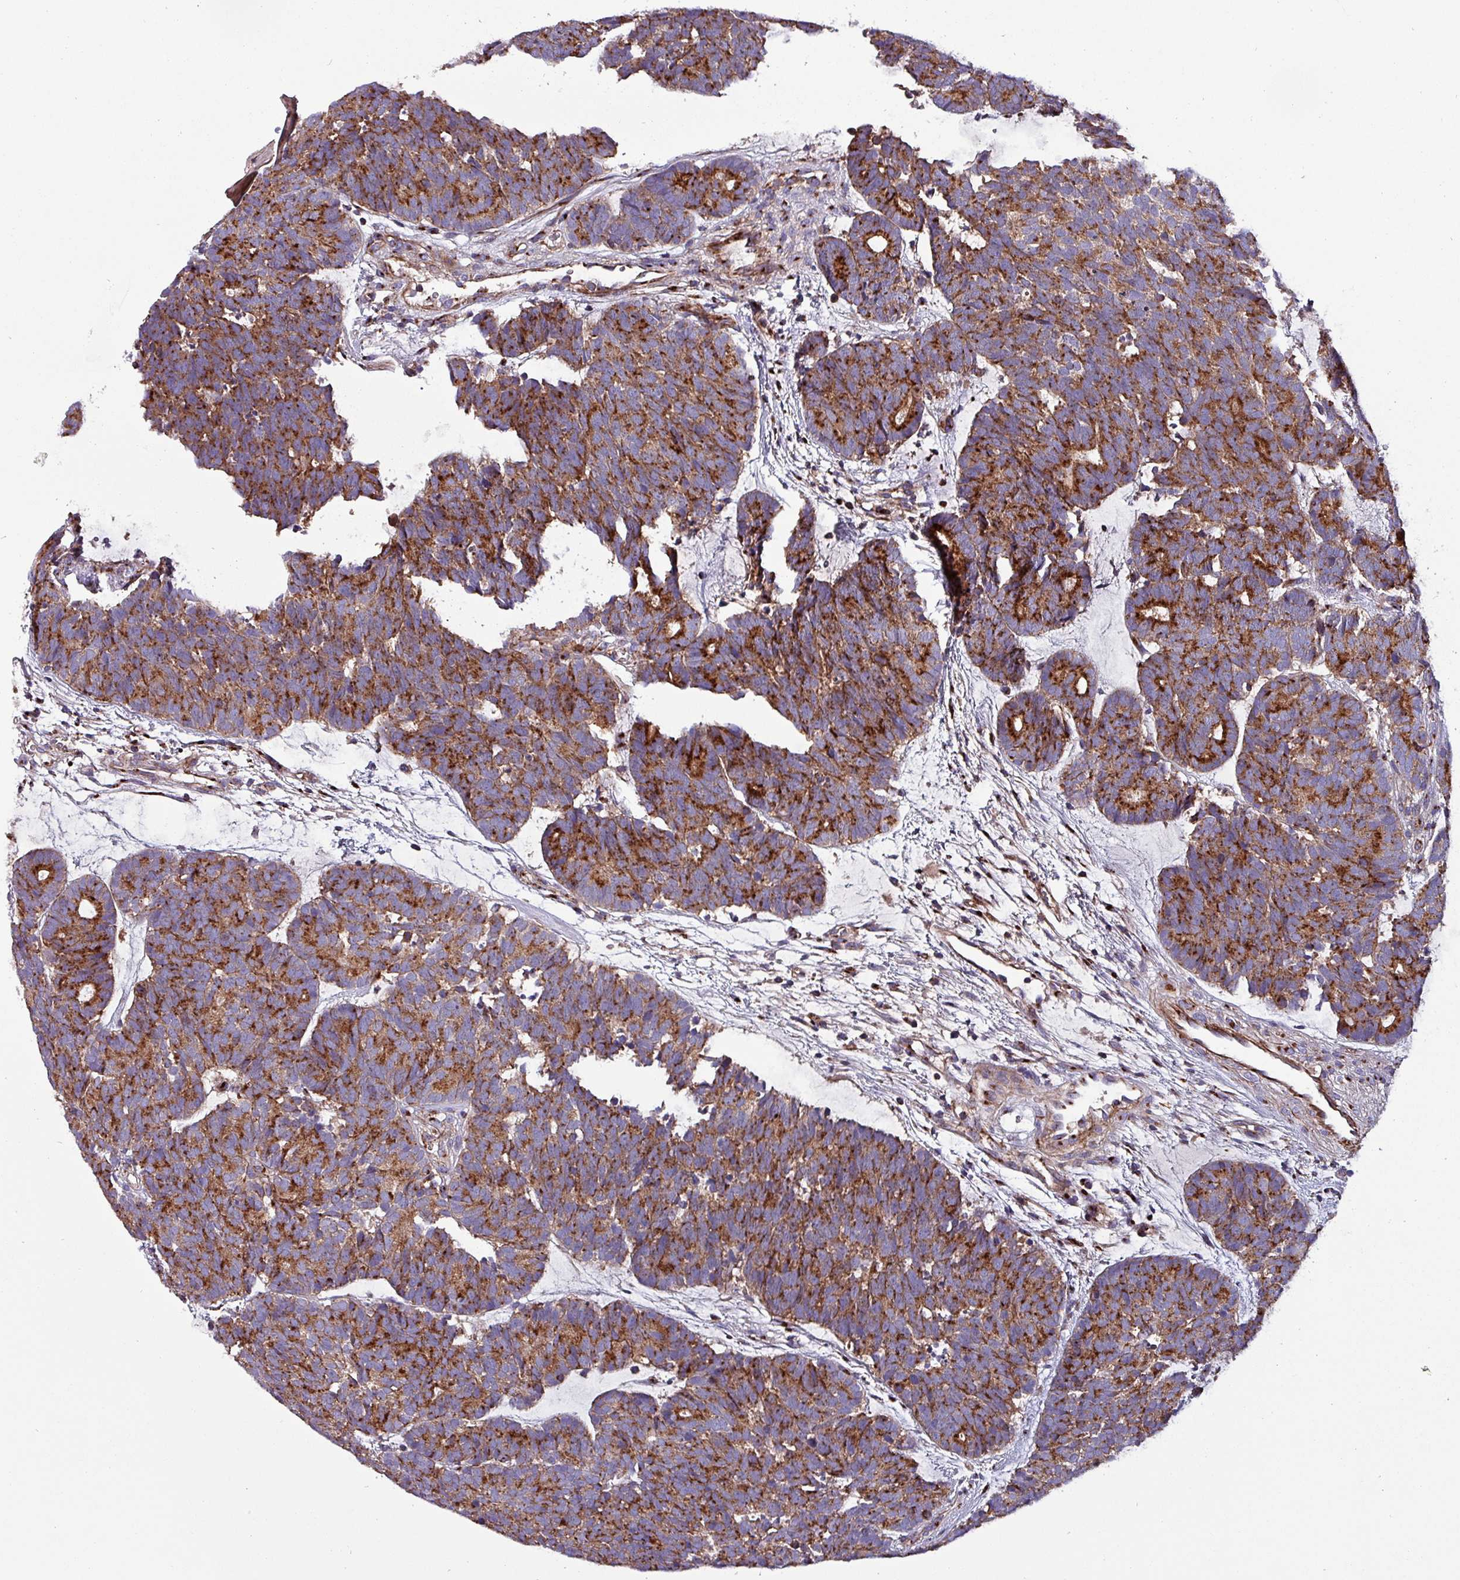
{"staining": {"intensity": "moderate", "quantity": ">75%", "location": "cytoplasmic/membranous"}, "tissue": "head and neck cancer", "cell_type": "Tumor cells", "image_type": "cancer", "snomed": [{"axis": "morphology", "description": "Adenocarcinoma, NOS"}, {"axis": "topography", "description": "Head-Neck"}], "caption": "A medium amount of moderate cytoplasmic/membranous expression is seen in about >75% of tumor cells in head and neck adenocarcinoma tissue. The staining was performed using DAB to visualize the protein expression in brown, while the nuclei were stained in blue with hematoxylin (Magnification: 20x).", "gene": "VAMP4", "patient": {"sex": "female", "age": 81}}